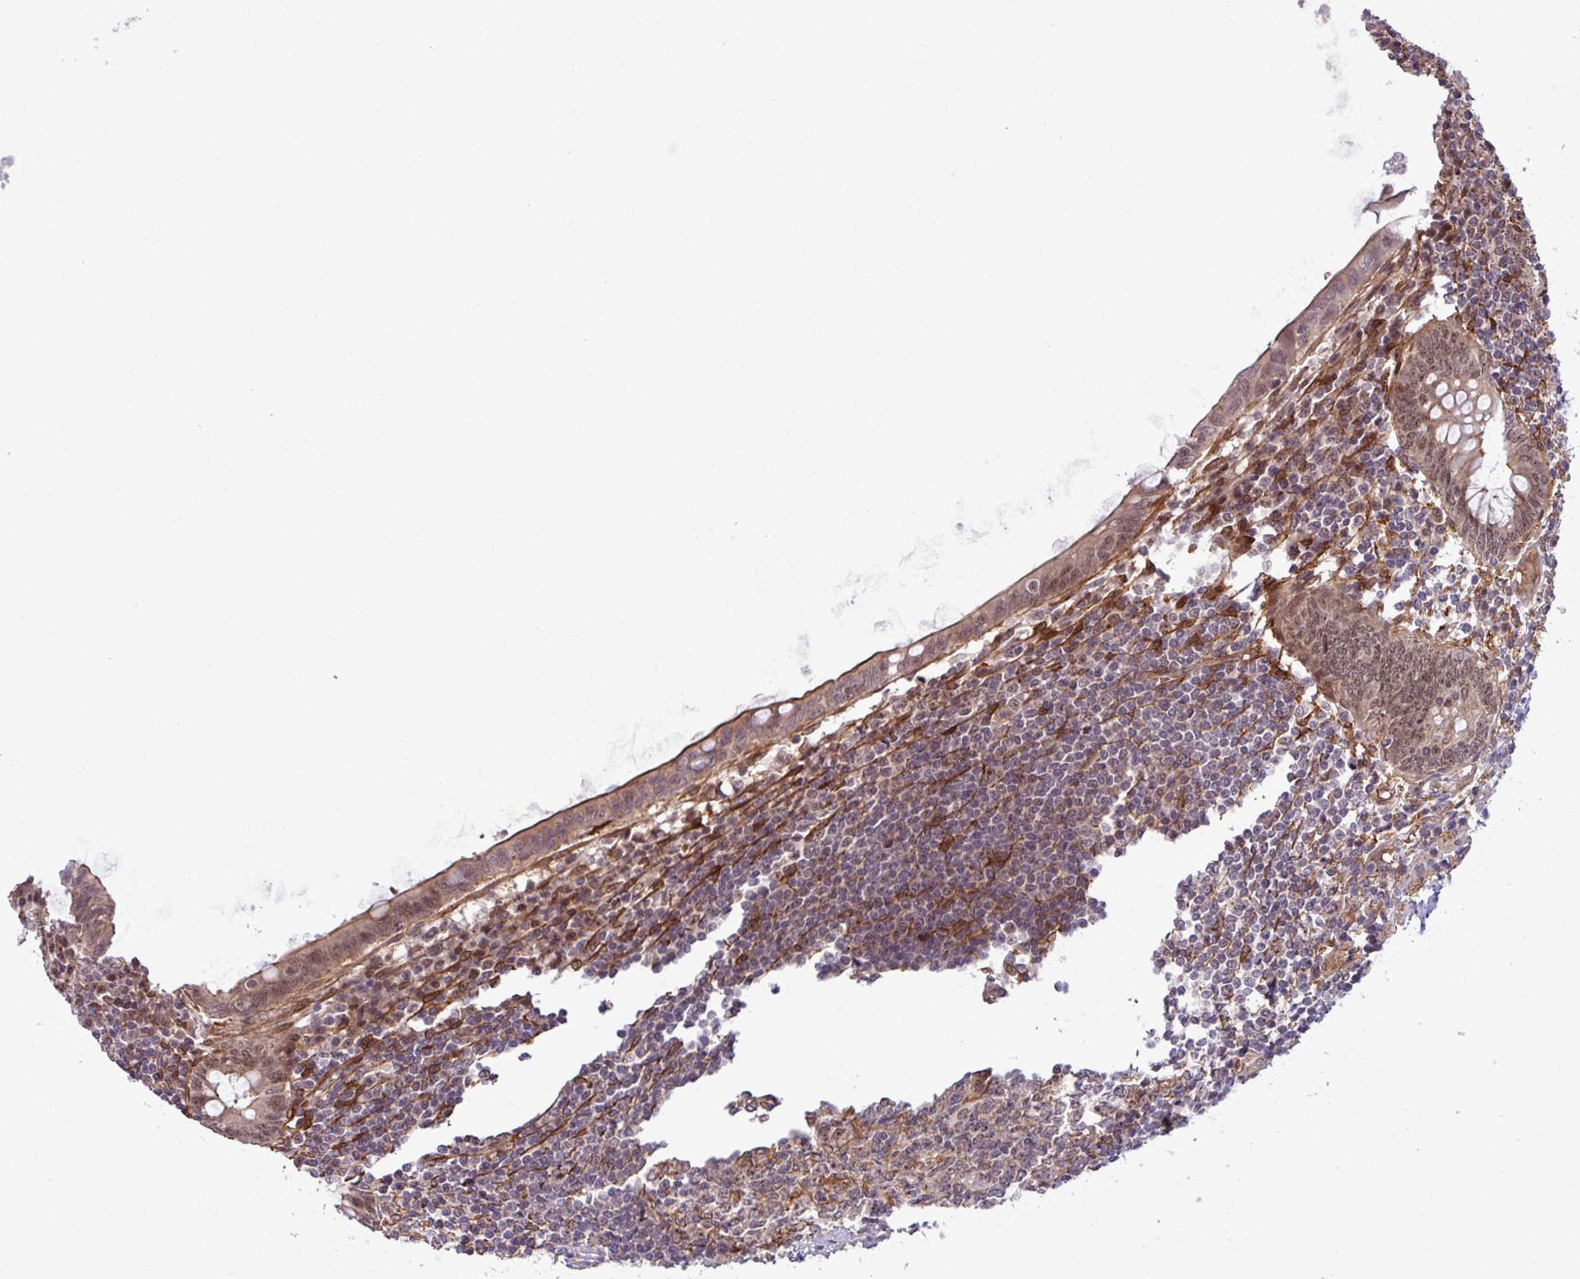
{"staining": {"intensity": "moderate", "quantity": ">75%", "location": "cytoplasmic/membranous,nuclear"}, "tissue": "appendix", "cell_type": "Glandular cells", "image_type": "normal", "snomed": [{"axis": "morphology", "description": "Normal tissue, NOS"}, {"axis": "topography", "description": "Appendix"}], "caption": "The histopathology image shows a brown stain indicating the presence of a protein in the cytoplasmic/membranous,nuclear of glandular cells in appendix.", "gene": "C7orf50", "patient": {"sex": "male", "age": 83}}